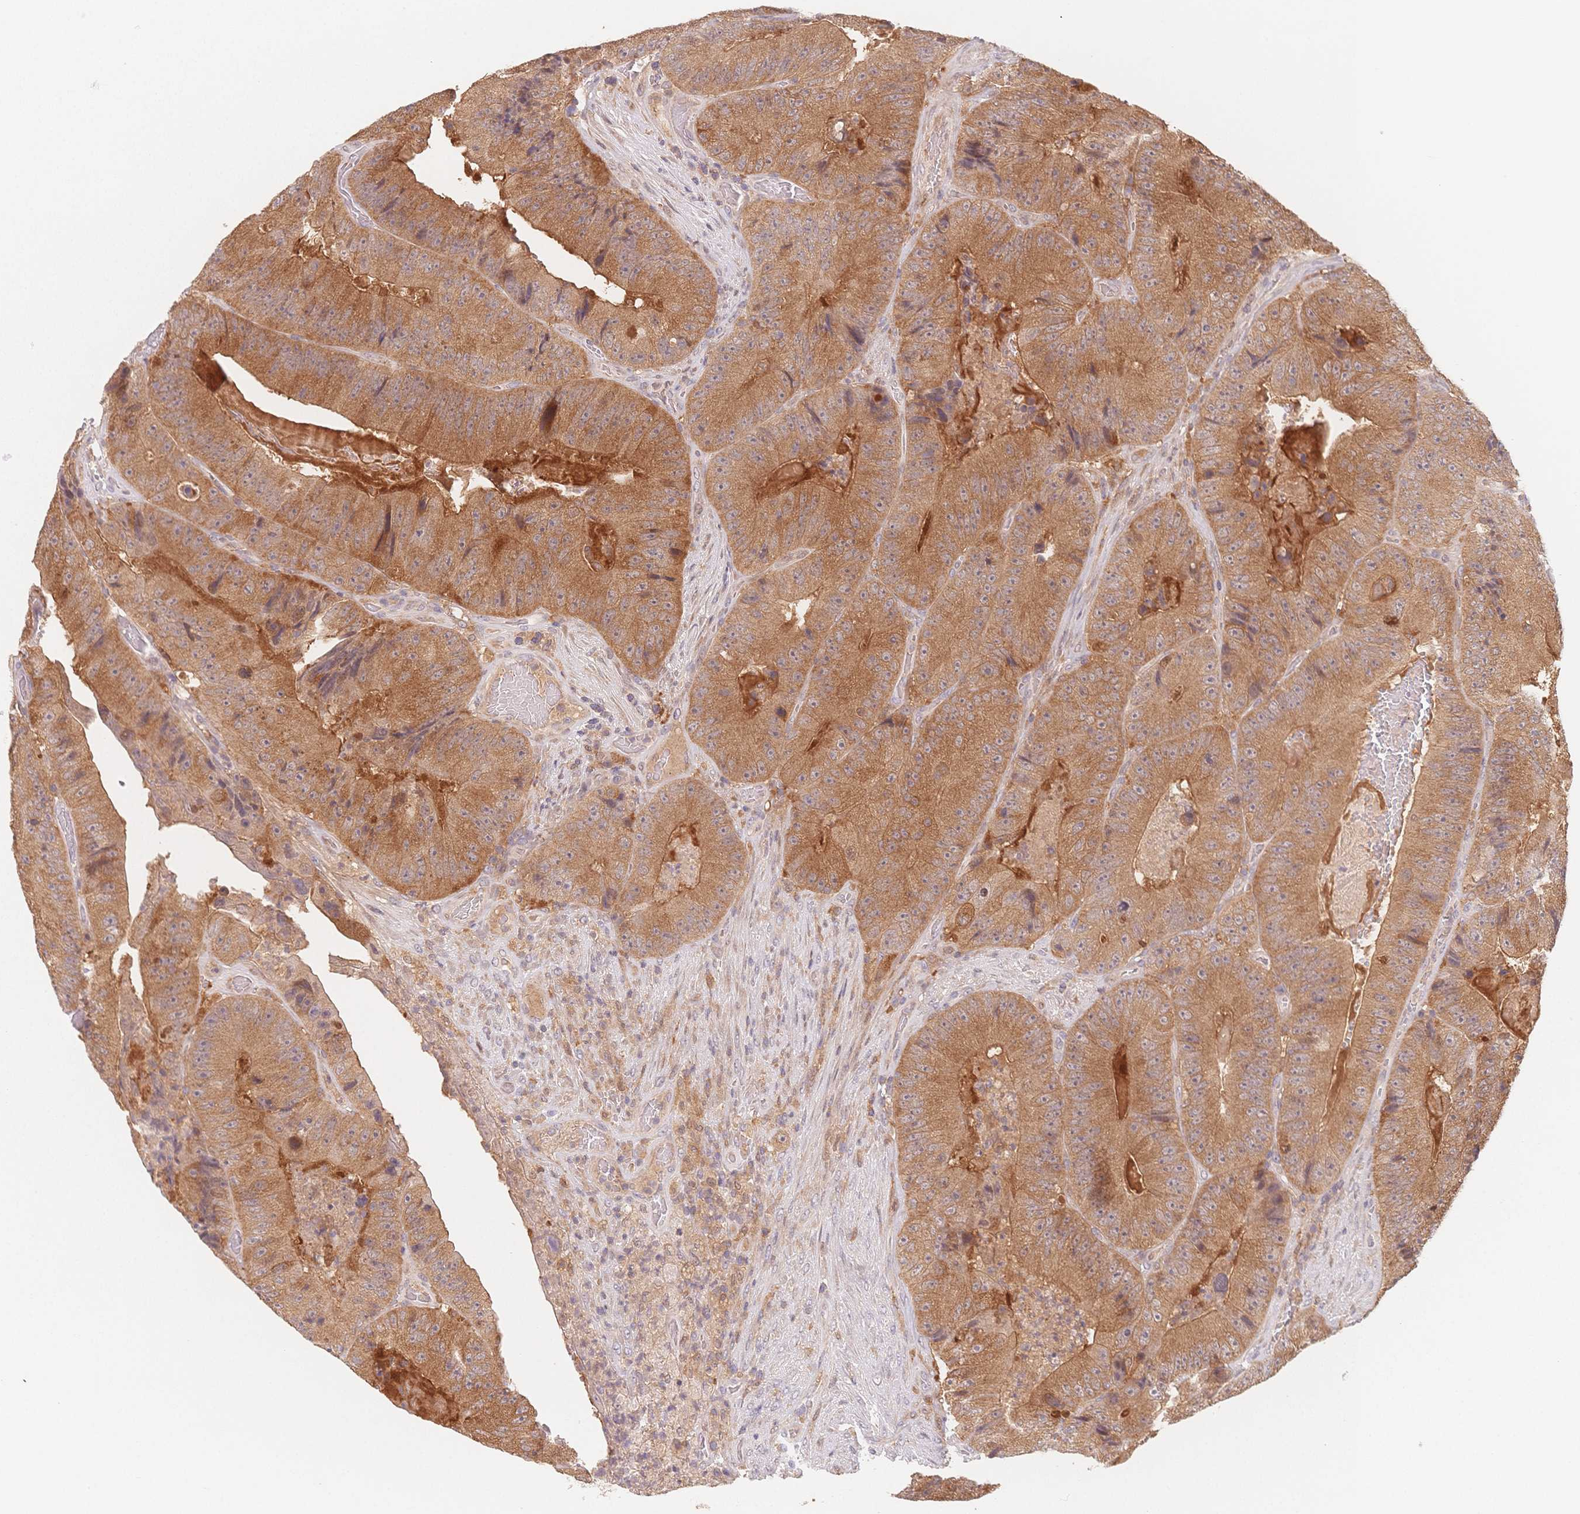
{"staining": {"intensity": "moderate", "quantity": ">75%", "location": "cytoplasmic/membranous"}, "tissue": "colorectal cancer", "cell_type": "Tumor cells", "image_type": "cancer", "snomed": [{"axis": "morphology", "description": "Adenocarcinoma, NOS"}, {"axis": "topography", "description": "Colon"}], "caption": "Brown immunohistochemical staining in human colorectal cancer demonstrates moderate cytoplasmic/membranous positivity in approximately >75% of tumor cells.", "gene": "C12orf75", "patient": {"sex": "female", "age": 86}}